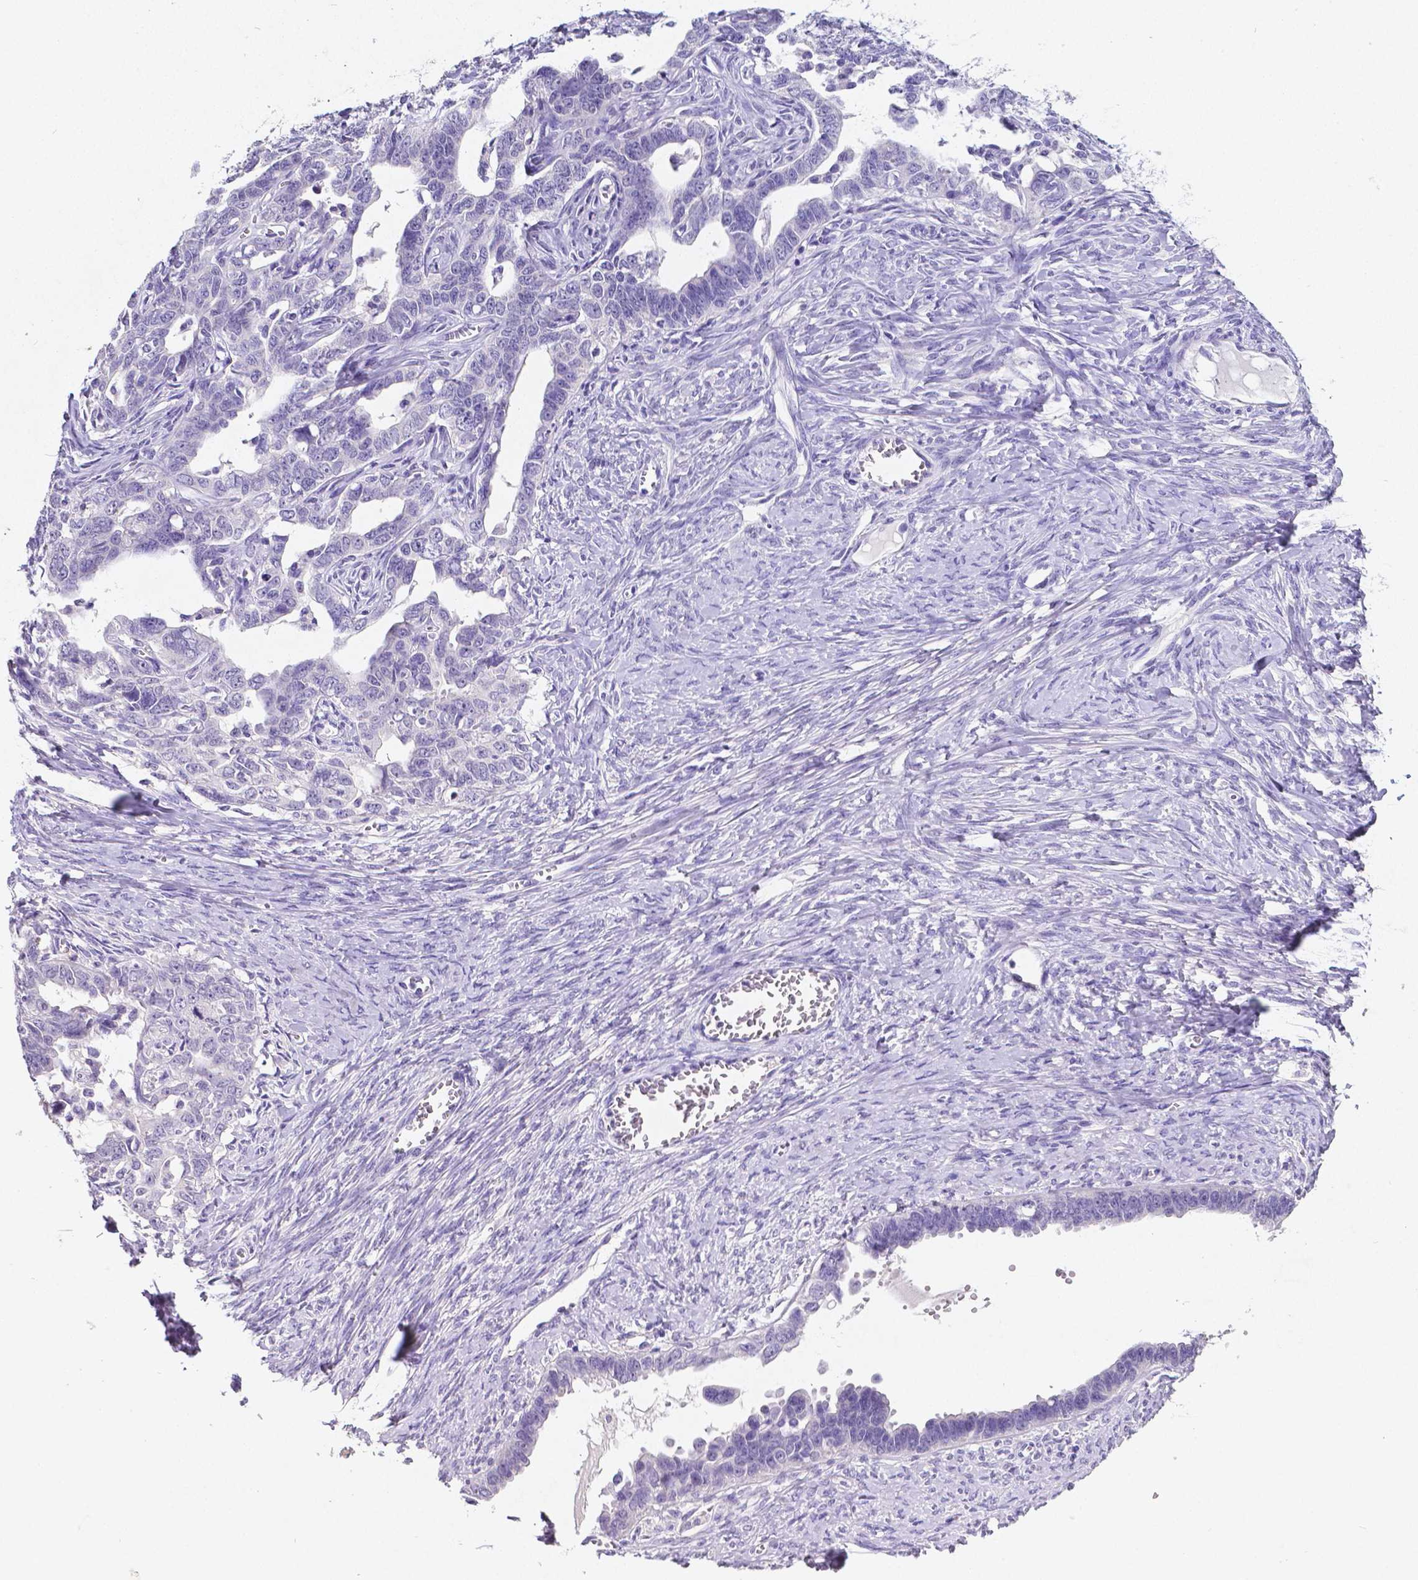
{"staining": {"intensity": "negative", "quantity": "none", "location": "none"}, "tissue": "ovarian cancer", "cell_type": "Tumor cells", "image_type": "cancer", "snomed": [{"axis": "morphology", "description": "Cystadenocarcinoma, serous, NOS"}, {"axis": "topography", "description": "Ovary"}], "caption": "Ovarian serous cystadenocarcinoma was stained to show a protein in brown. There is no significant staining in tumor cells.", "gene": "SATB2", "patient": {"sex": "female", "age": 69}}